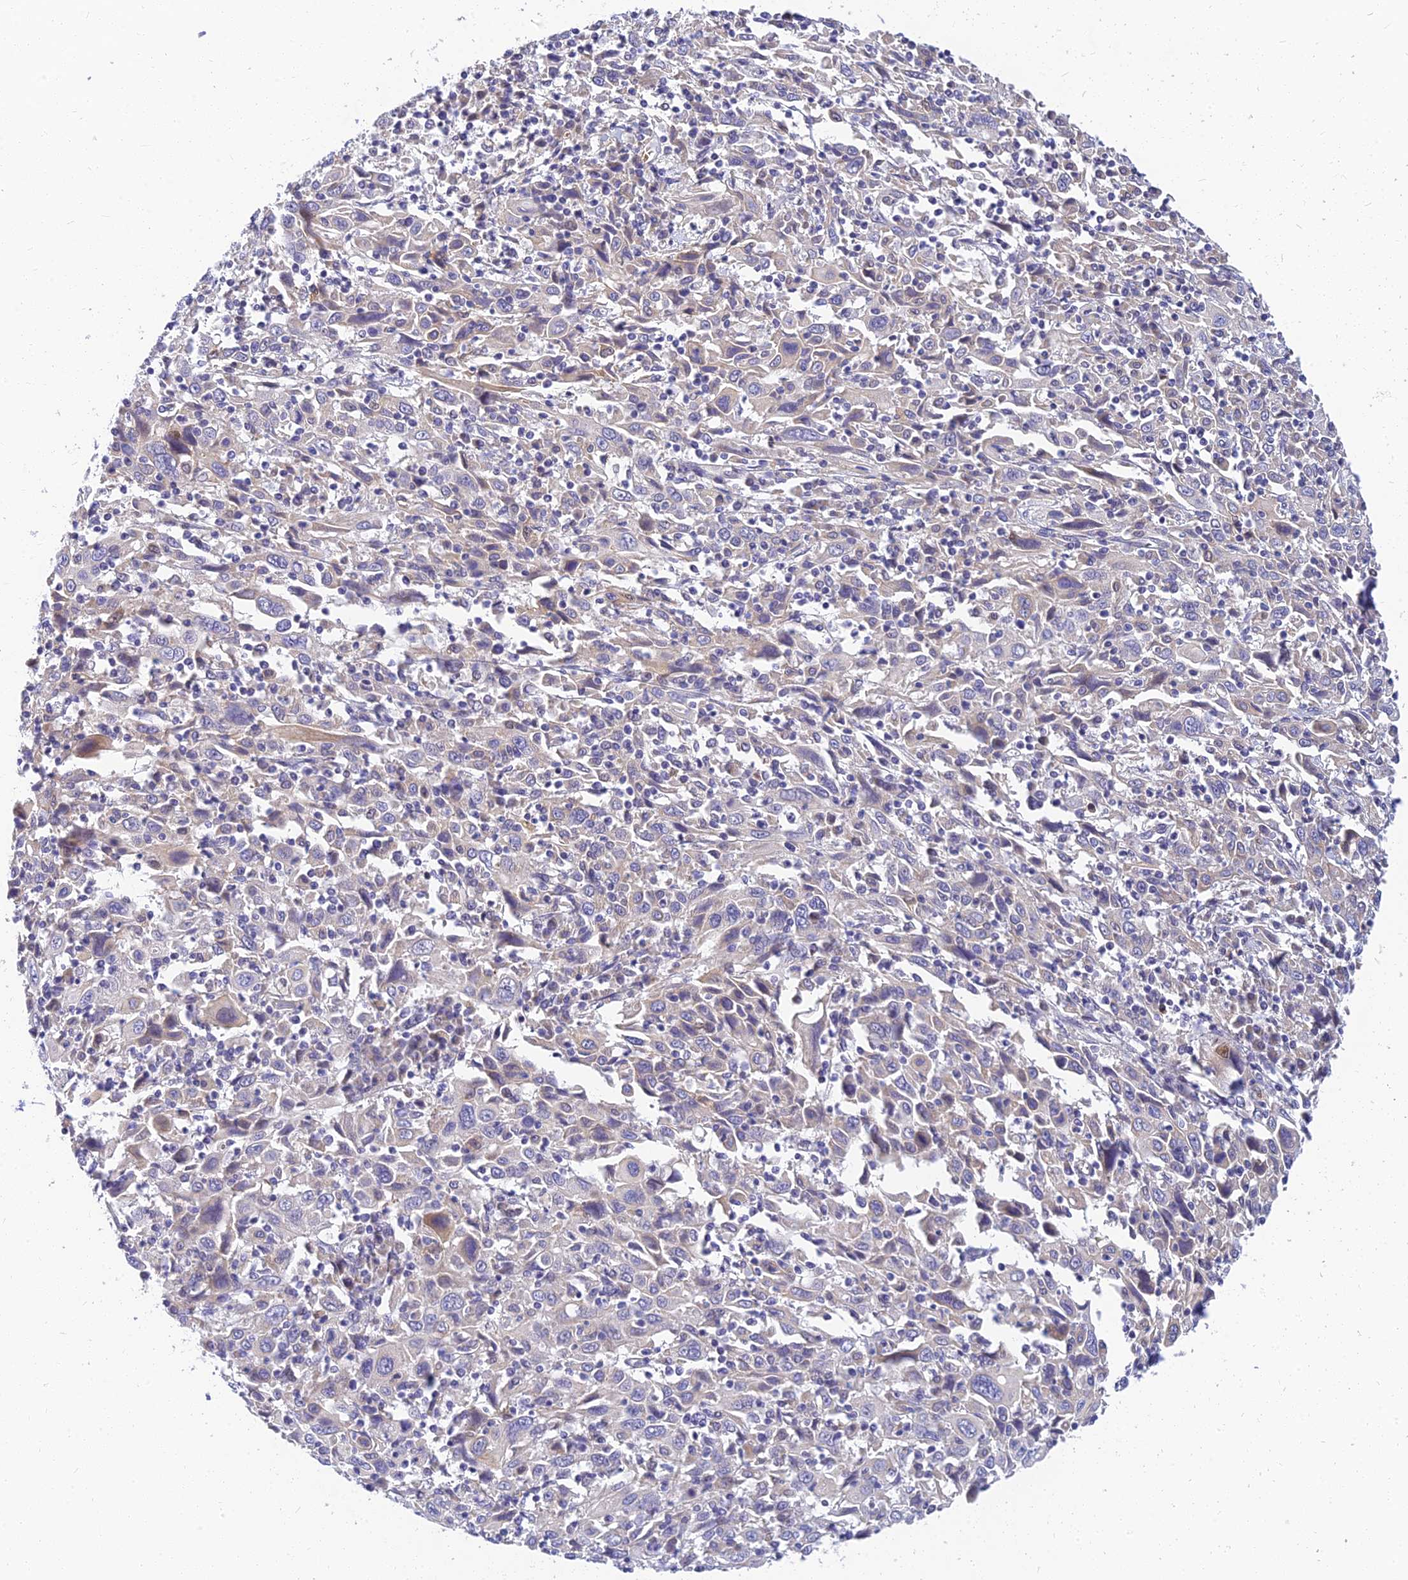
{"staining": {"intensity": "weak", "quantity": "<25%", "location": "cytoplasmic/membranous"}, "tissue": "cervical cancer", "cell_type": "Tumor cells", "image_type": "cancer", "snomed": [{"axis": "morphology", "description": "Squamous cell carcinoma, NOS"}, {"axis": "topography", "description": "Cervix"}], "caption": "Tumor cells show no significant protein expression in squamous cell carcinoma (cervical). (Stains: DAB immunohistochemistry (IHC) with hematoxylin counter stain, Microscopy: brightfield microscopy at high magnification).", "gene": "ANKS4B", "patient": {"sex": "female", "age": 46}}